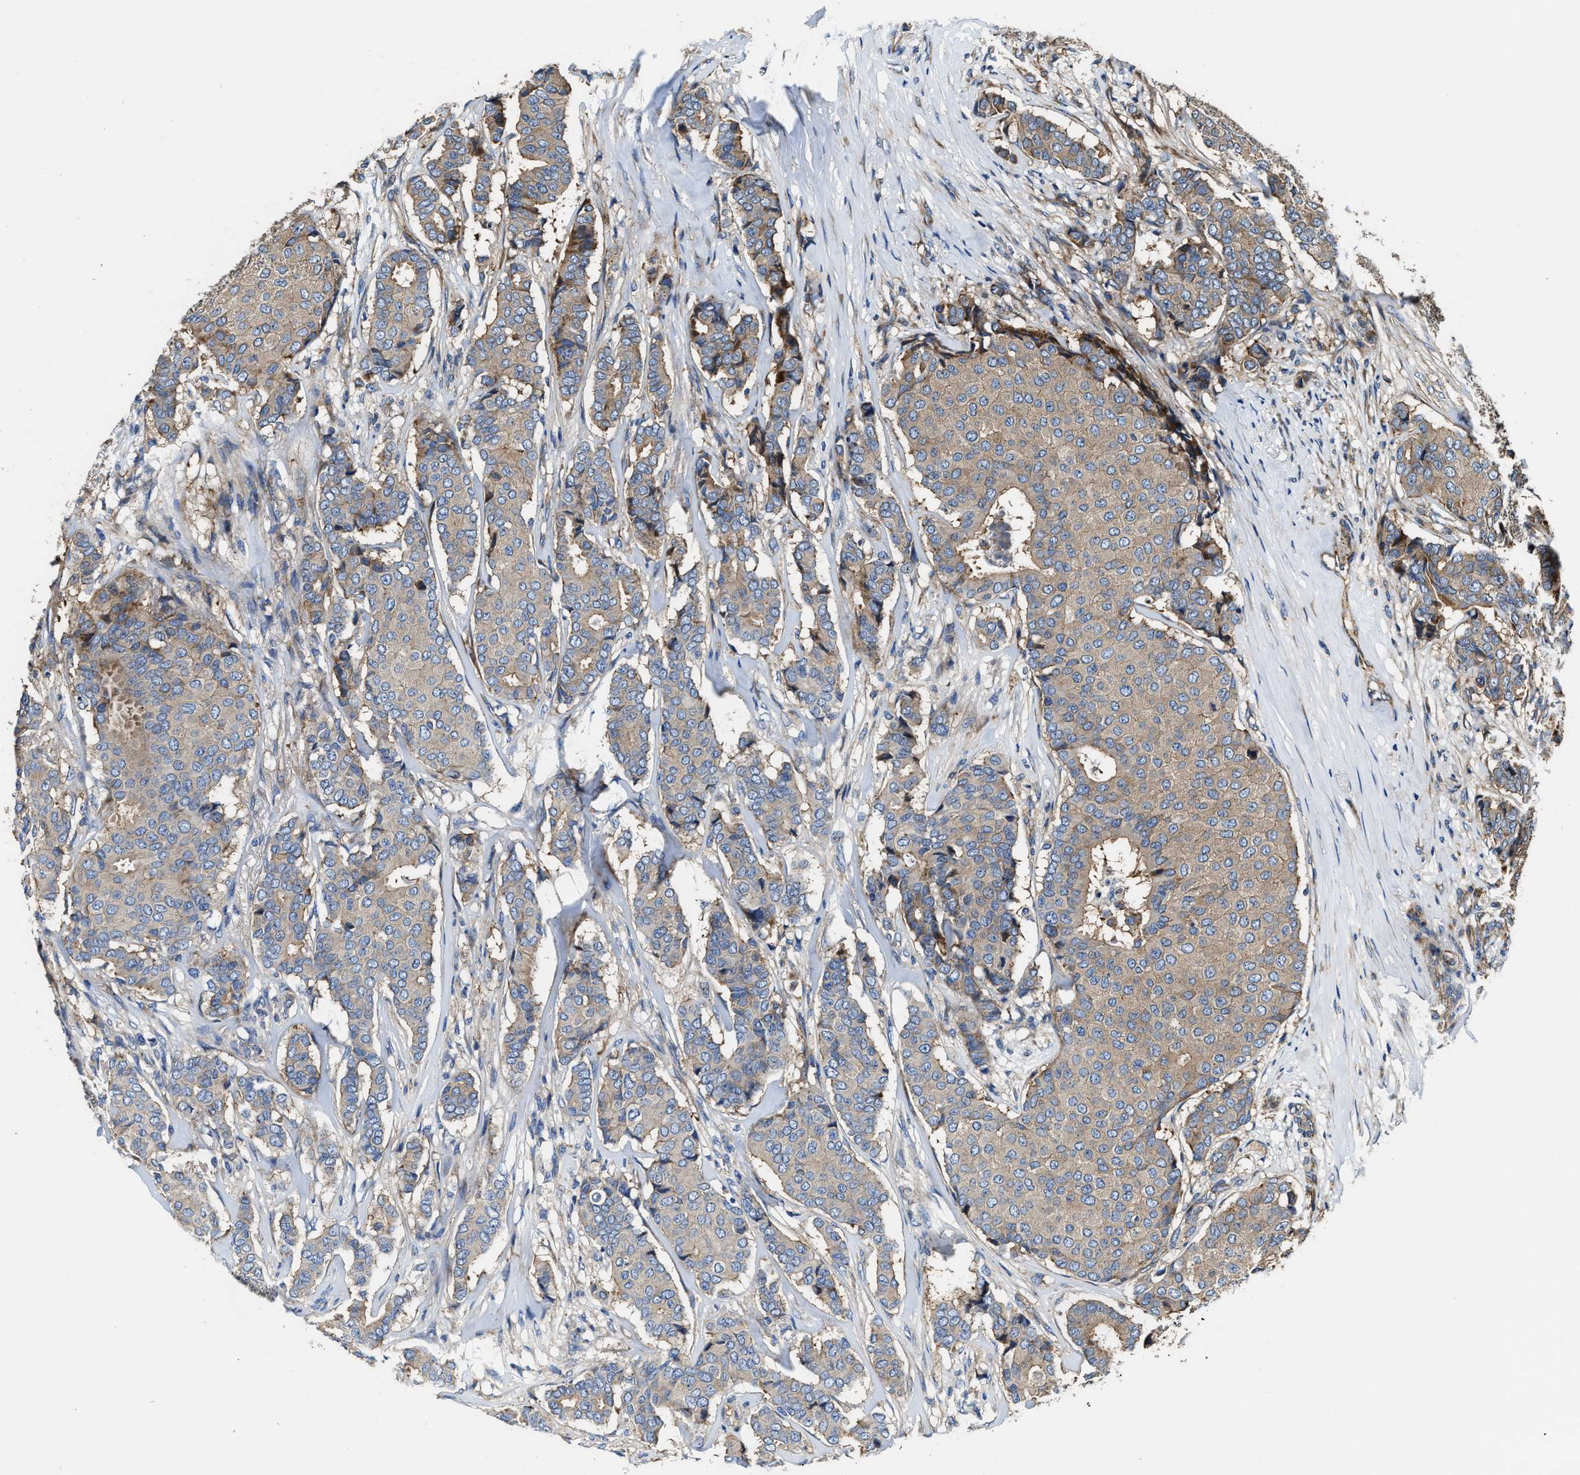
{"staining": {"intensity": "weak", "quantity": "<25%", "location": "cytoplasmic/membranous"}, "tissue": "breast cancer", "cell_type": "Tumor cells", "image_type": "cancer", "snomed": [{"axis": "morphology", "description": "Duct carcinoma"}, {"axis": "topography", "description": "Breast"}], "caption": "High magnification brightfield microscopy of breast infiltrating ductal carcinoma stained with DAB (brown) and counterstained with hematoxylin (blue): tumor cells show no significant staining. The staining is performed using DAB brown chromogen with nuclei counter-stained in using hematoxylin.", "gene": "PTAR1", "patient": {"sex": "female", "age": 75}}